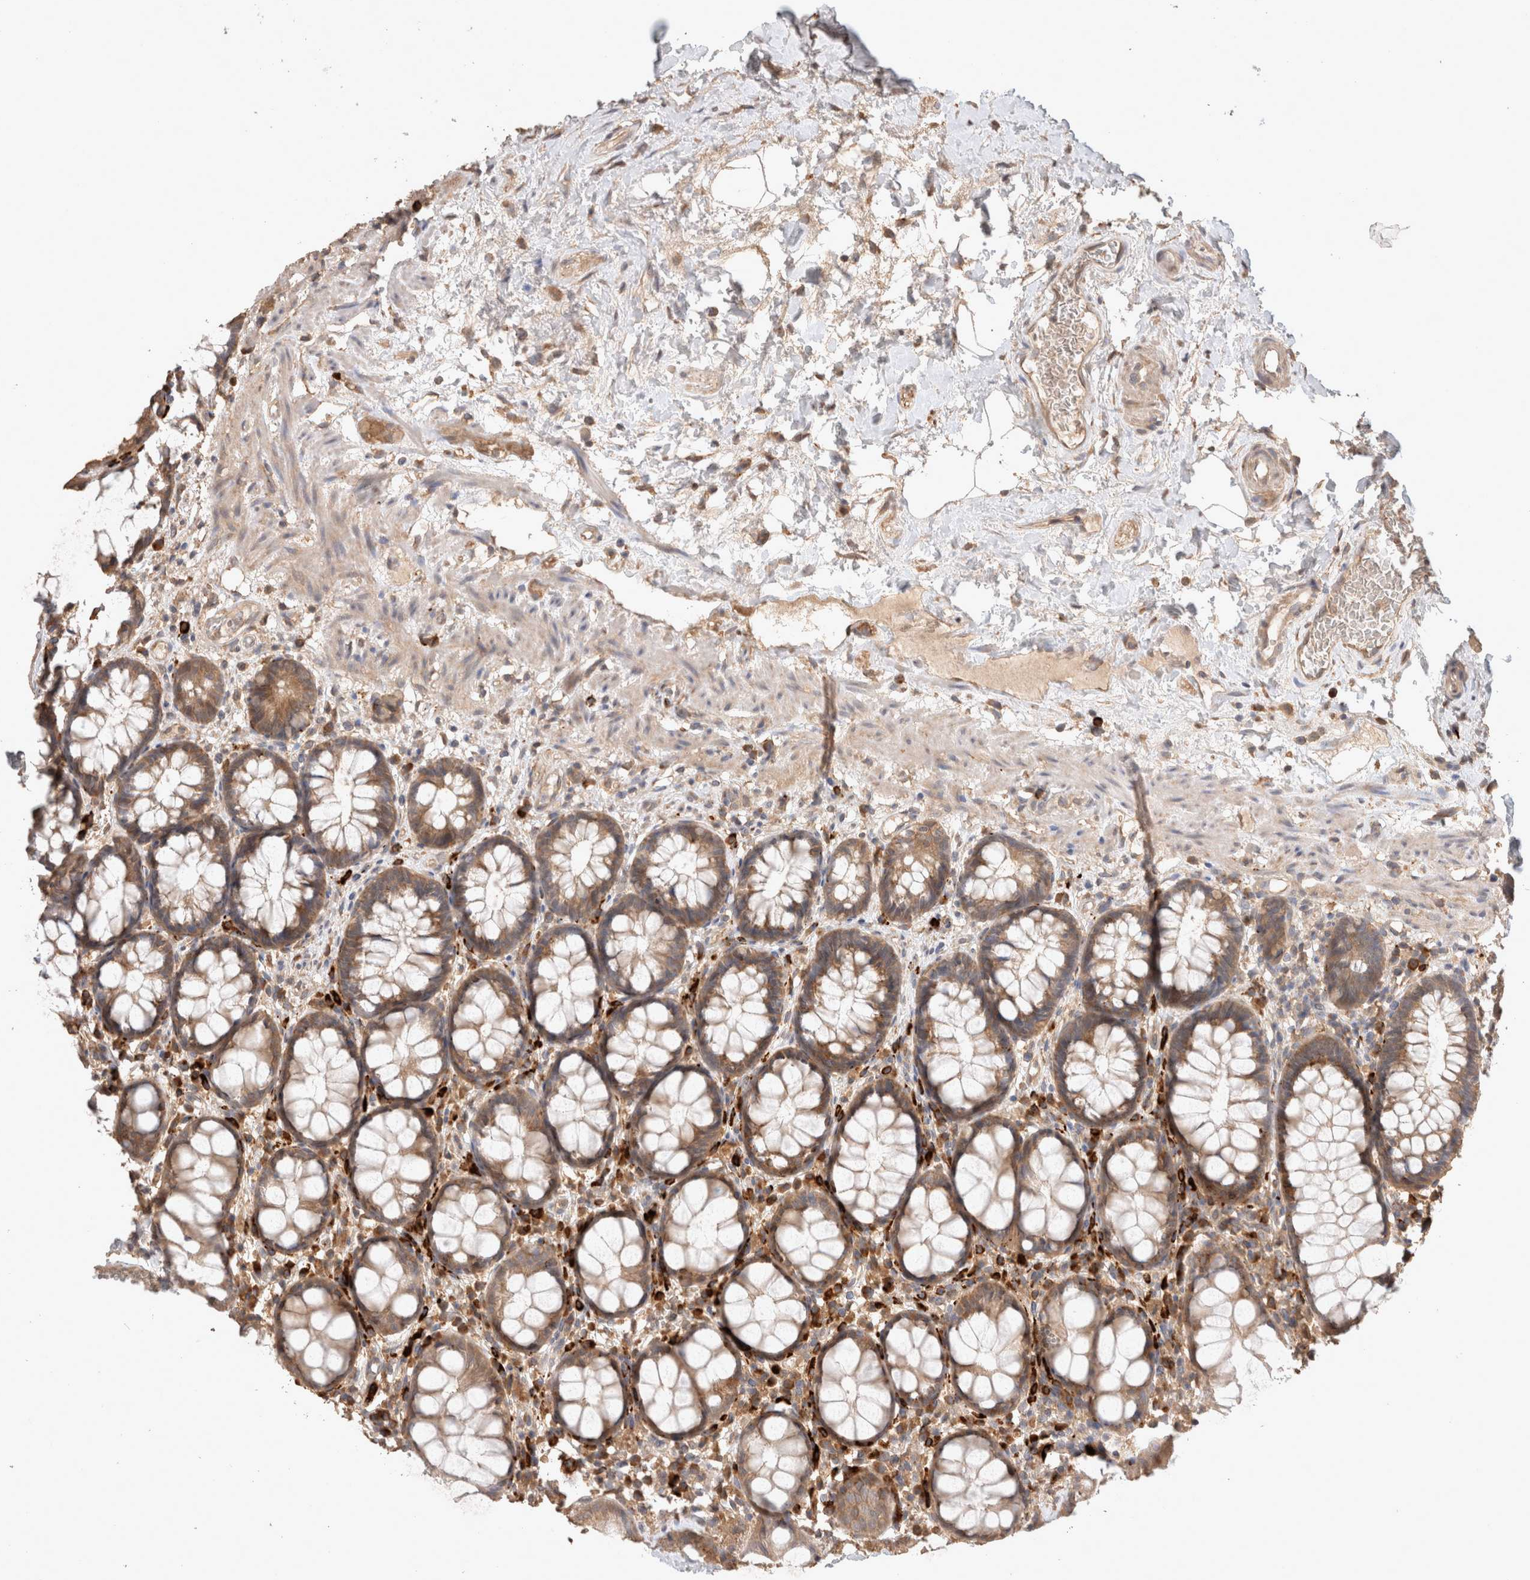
{"staining": {"intensity": "moderate", "quantity": ">75%", "location": "cytoplasmic/membranous"}, "tissue": "rectum", "cell_type": "Glandular cells", "image_type": "normal", "snomed": [{"axis": "morphology", "description": "Normal tissue, NOS"}, {"axis": "topography", "description": "Rectum"}], "caption": "Moderate cytoplasmic/membranous expression for a protein is present in approximately >75% of glandular cells of benign rectum using immunohistochemistry.", "gene": "HROB", "patient": {"sex": "male", "age": 64}}